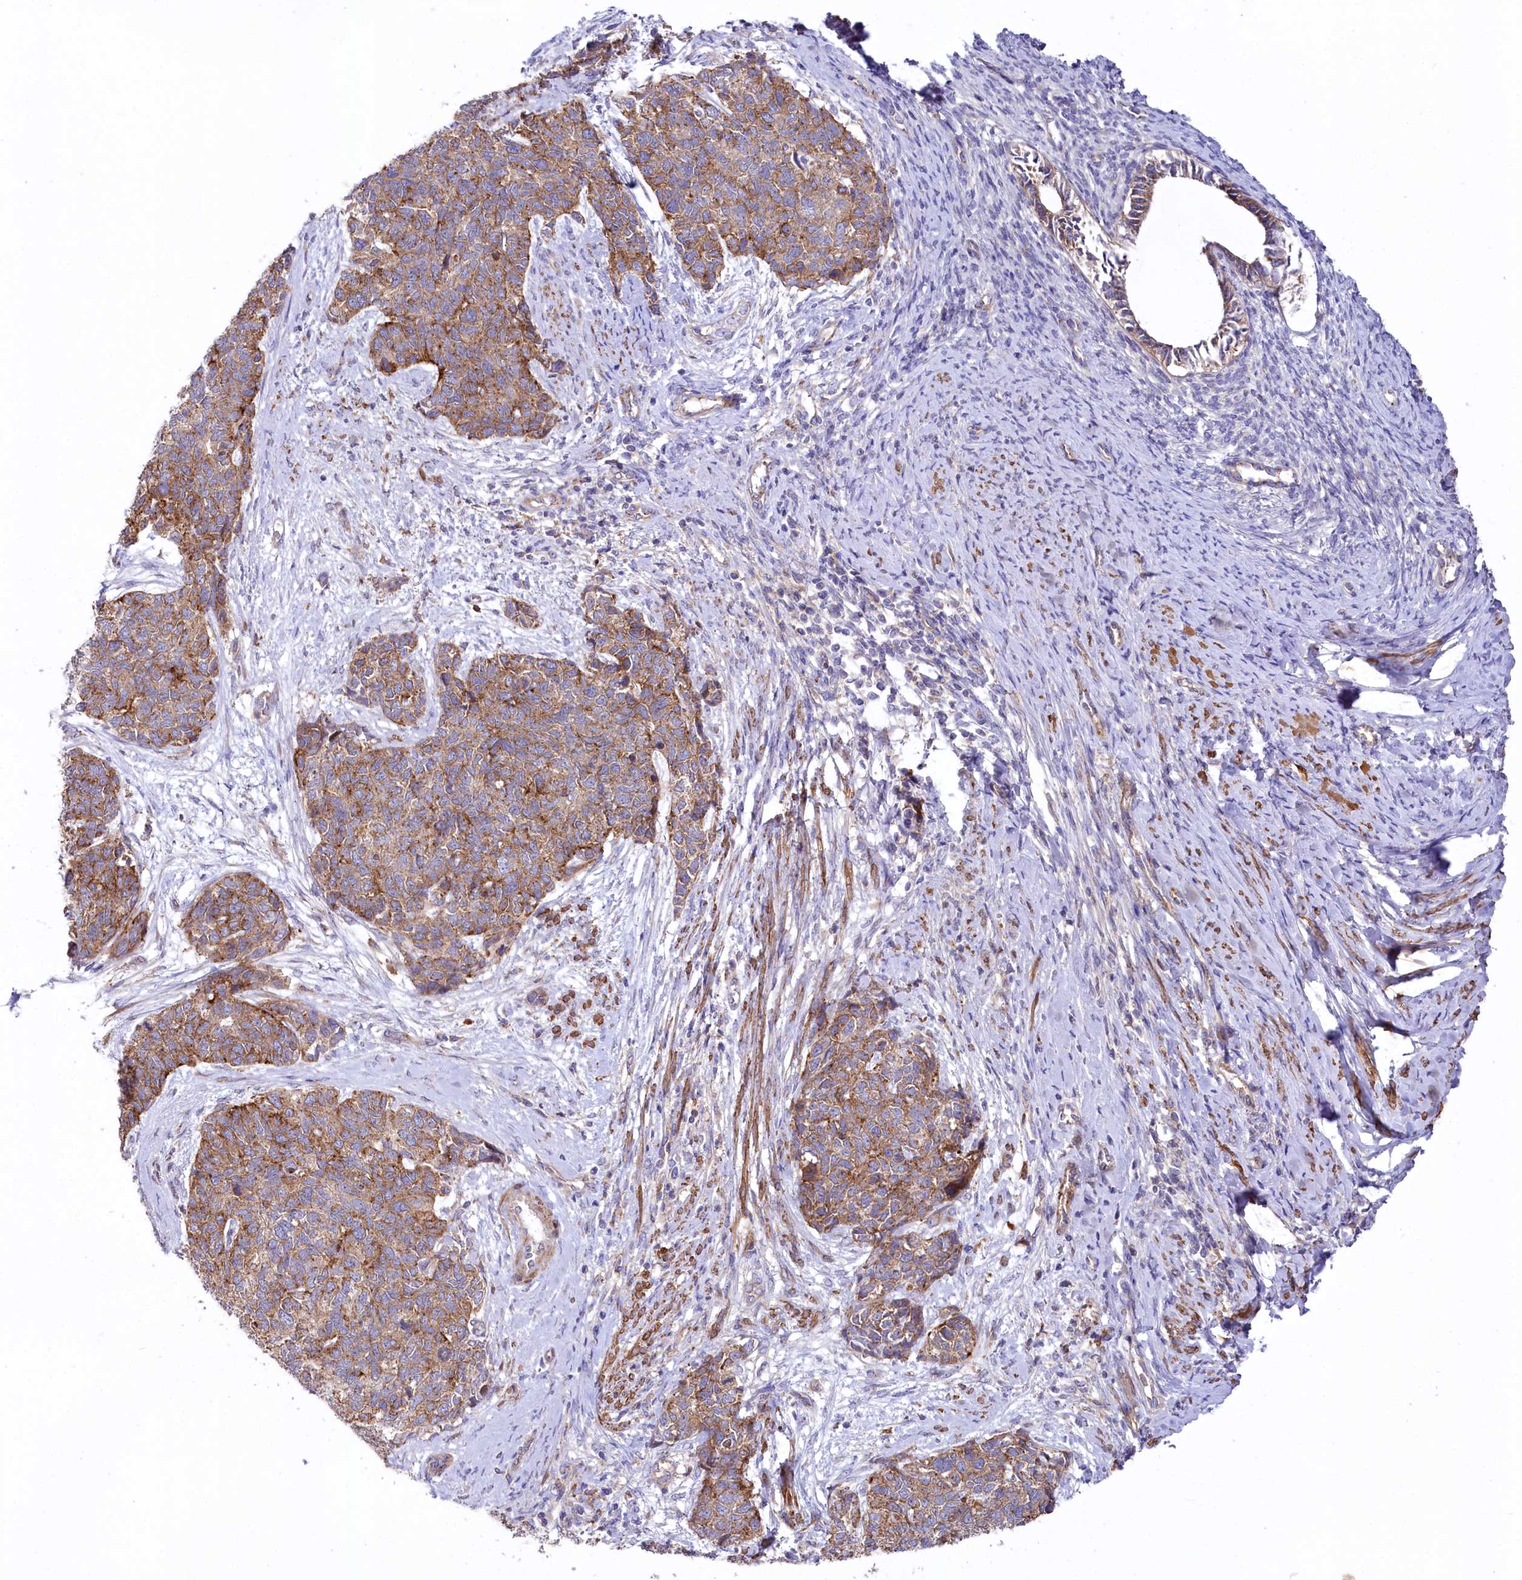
{"staining": {"intensity": "moderate", "quantity": ">75%", "location": "cytoplasmic/membranous"}, "tissue": "cervical cancer", "cell_type": "Tumor cells", "image_type": "cancer", "snomed": [{"axis": "morphology", "description": "Squamous cell carcinoma, NOS"}, {"axis": "topography", "description": "Cervix"}], "caption": "High-magnification brightfield microscopy of squamous cell carcinoma (cervical) stained with DAB (brown) and counterstained with hematoxylin (blue). tumor cells exhibit moderate cytoplasmic/membranous expression is seen in about>75% of cells.", "gene": "STX6", "patient": {"sex": "female", "age": 63}}